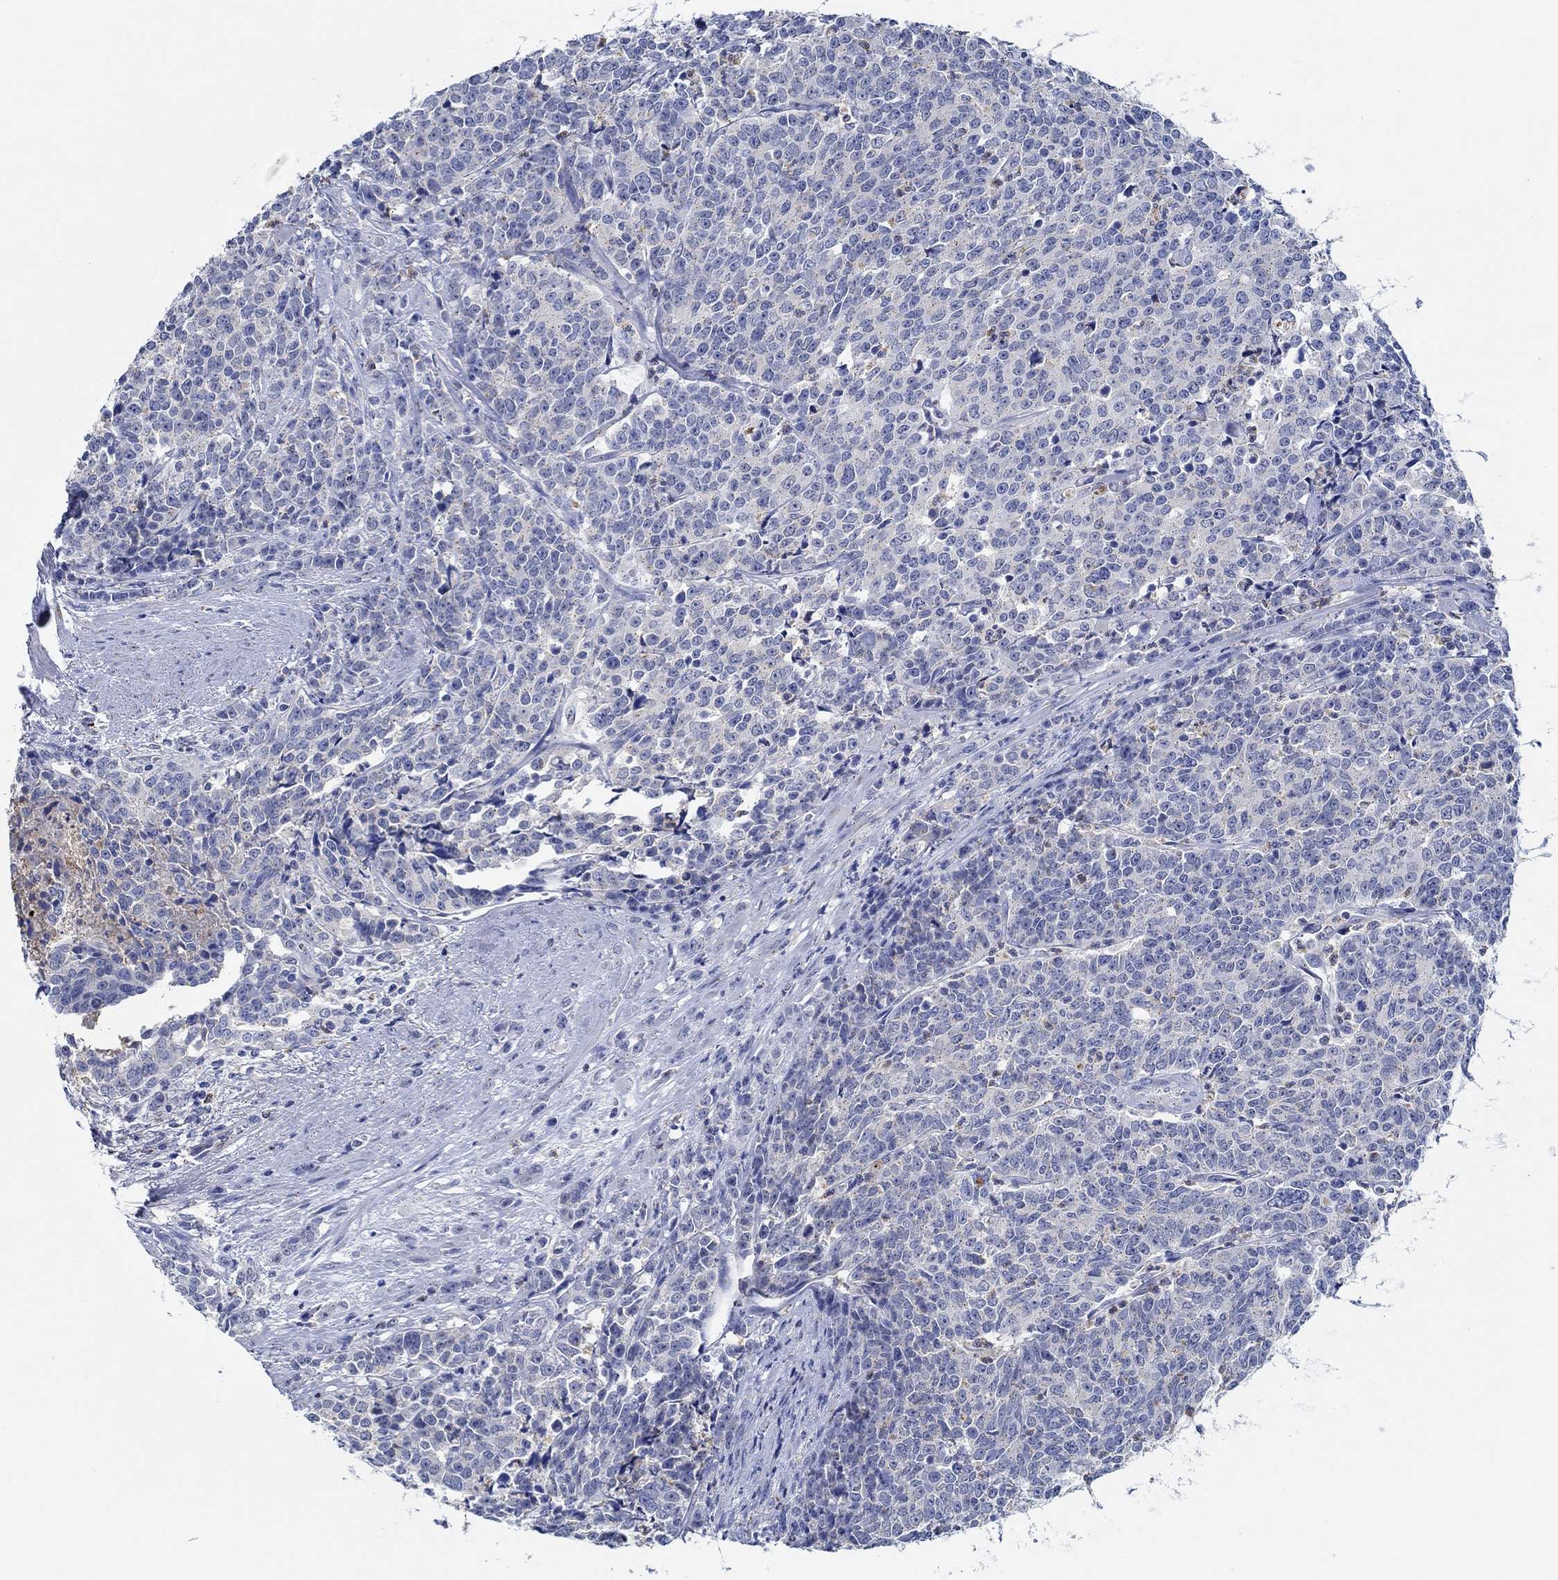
{"staining": {"intensity": "negative", "quantity": "none", "location": "none"}, "tissue": "prostate cancer", "cell_type": "Tumor cells", "image_type": "cancer", "snomed": [{"axis": "morphology", "description": "Adenocarcinoma, NOS"}, {"axis": "topography", "description": "Prostate"}], "caption": "This is a photomicrograph of immunohistochemistry (IHC) staining of prostate adenocarcinoma, which shows no positivity in tumor cells. (DAB IHC, high magnification).", "gene": "CPM", "patient": {"sex": "male", "age": 67}}